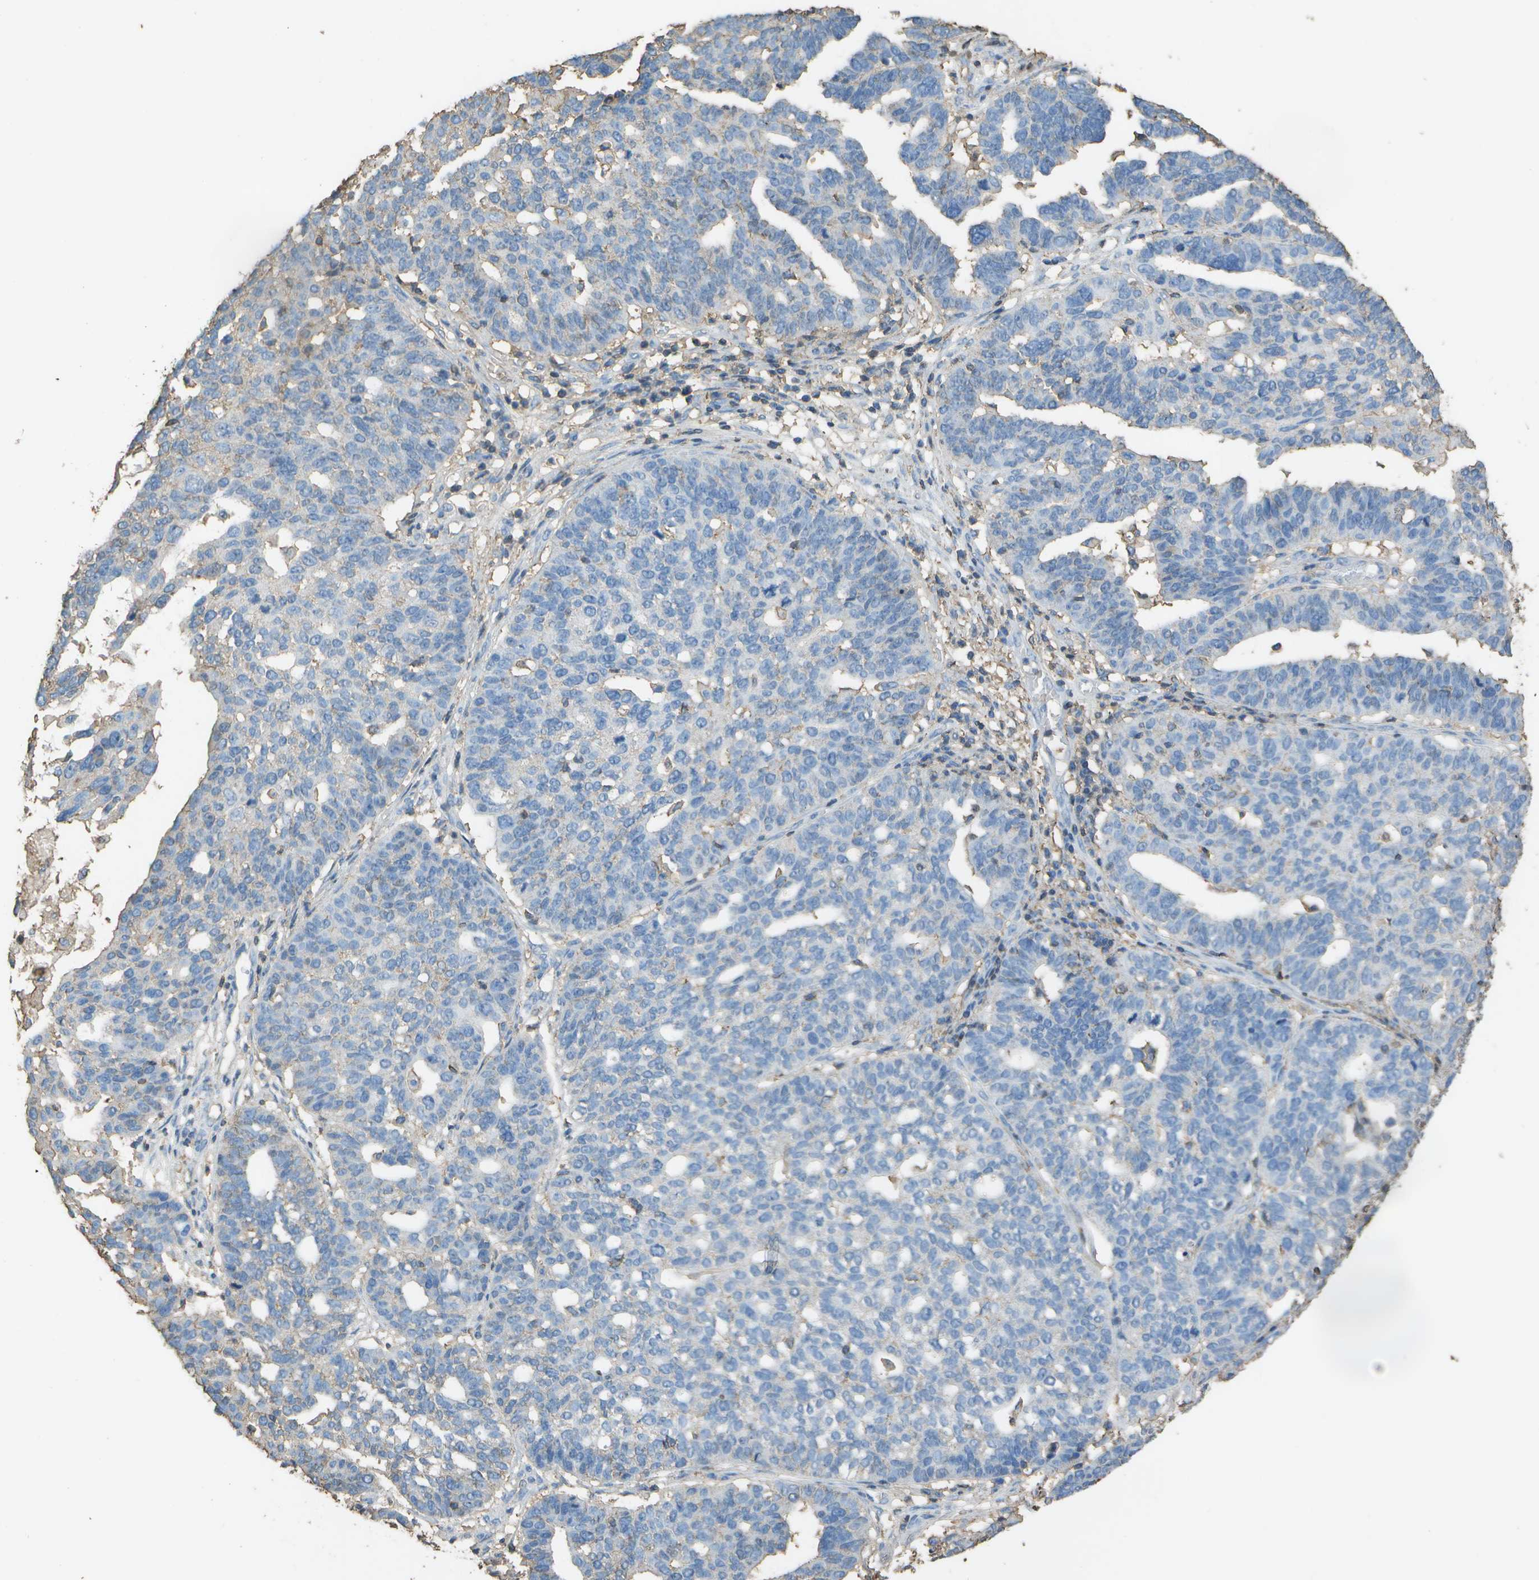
{"staining": {"intensity": "negative", "quantity": "none", "location": "none"}, "tissue": "ovarian cancer", "cell_type": "Tumor cells", "image_type": "cancer", "snomed": [{"axis": "morphology", "description": "Cystadenocarcinoma, serous, NOS"}, {"axis": "topography", "description": "Ovary"}], "caption": "DAB immunohistochemical staining of human ovarian cancer shows no significant expression in tumor cells. (DAB (3,3'-diaminobenzidine) immunohistochemistry, high magnification).", "gene": "CYP4F11", "patient": {"sex": "female", "age": 59}}